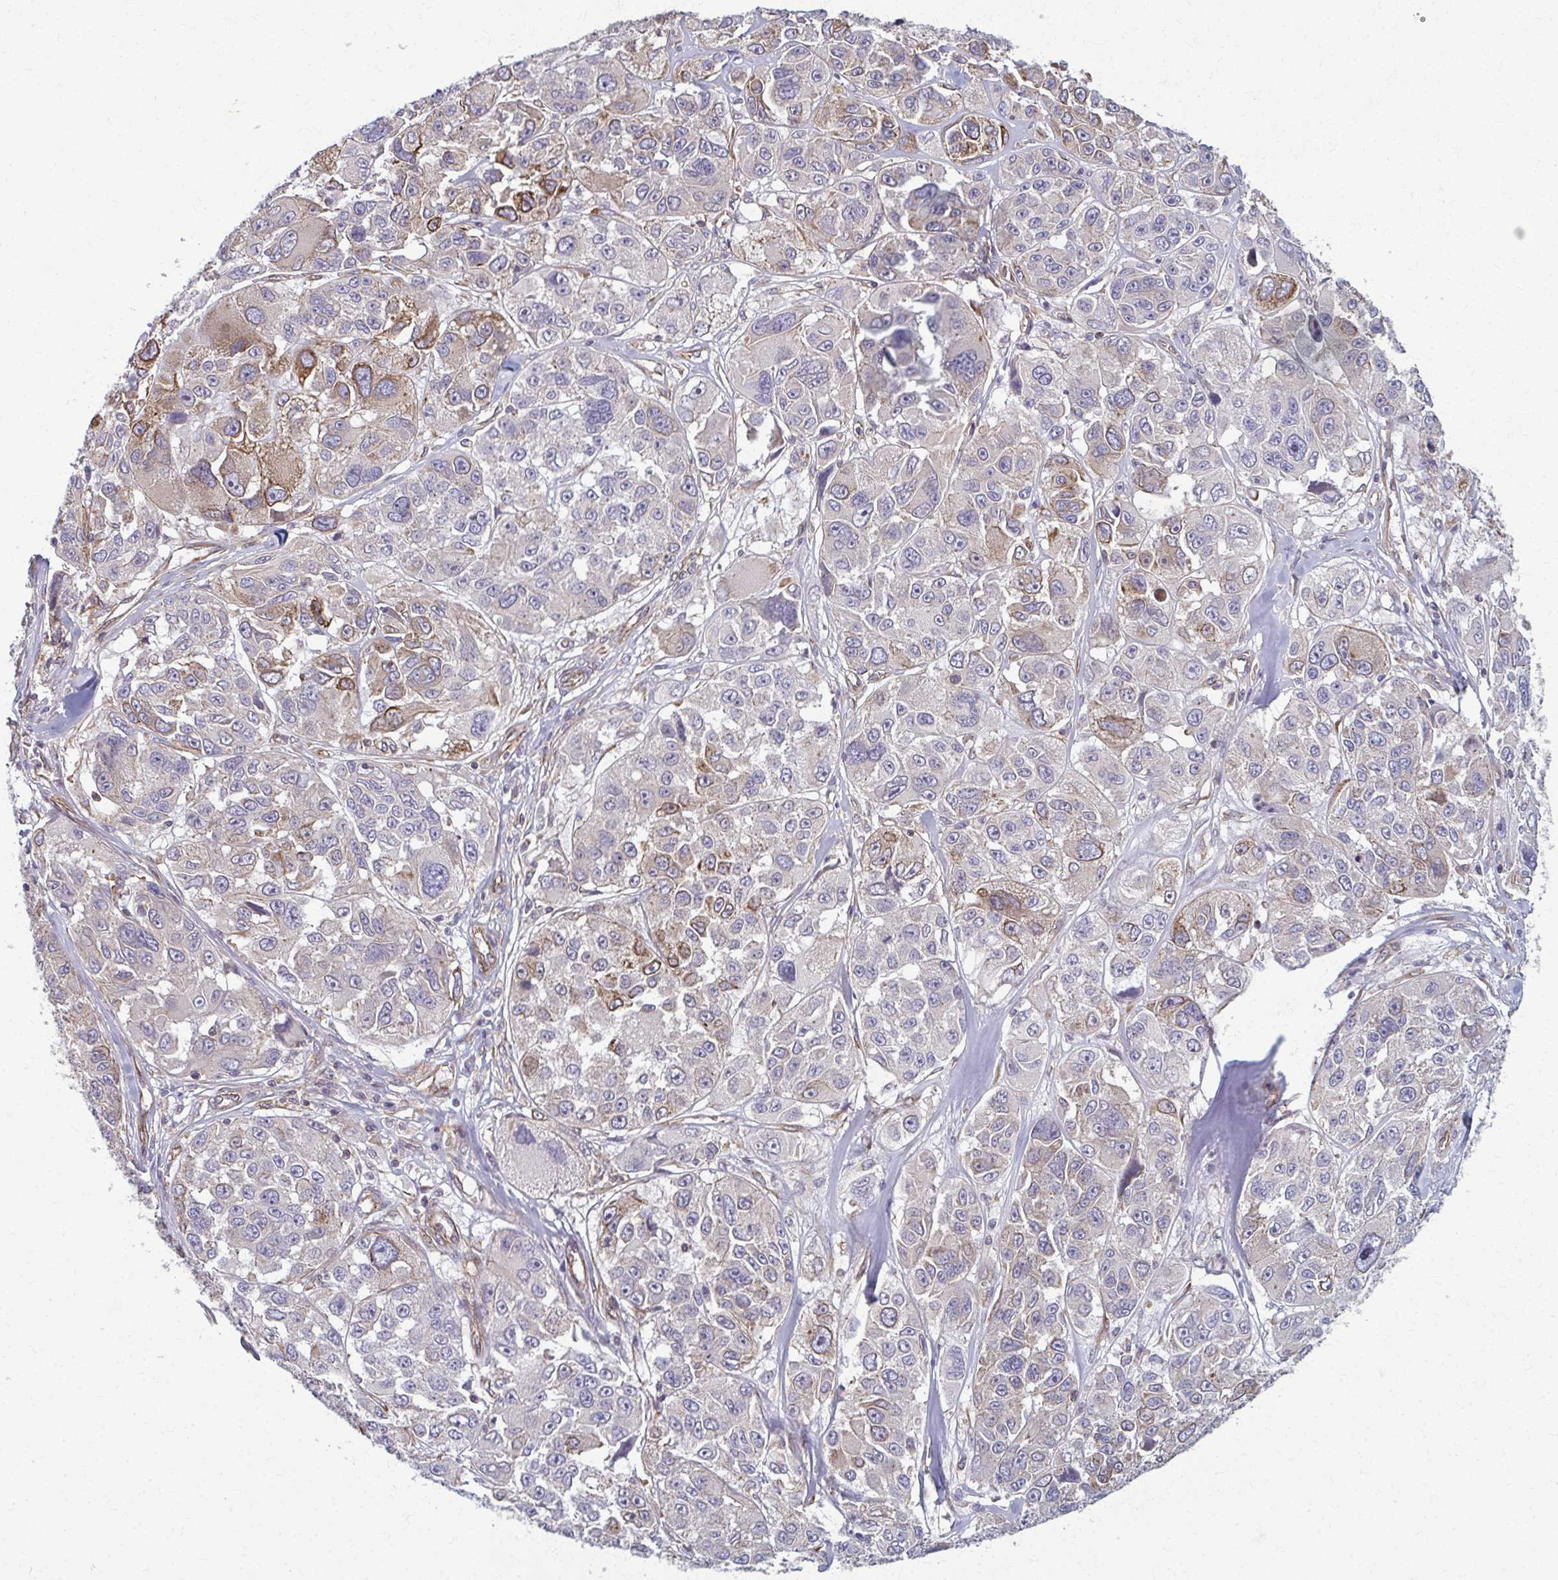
{"staining": {"intensity": "moderate", "quantity": "<25%", "location": "cytoplasmic/membranous"}, "tissue": "melanoma", "cell_type": "Tumor cells", "image_type": "cancer", "snomed": [{"axis": "morphology", "description": "Malignant melanoma, NOS"}, {"axis": "topography", "description": "Skin"}], "caption": "Malignant melanoma stained with immunohistochemistry (IHC) displays moderate cytoplasmic/membranous positivity in about <25% of tumor cells.", "gene": "EID2B", "patient": {"sex": "female", "age": 66}}